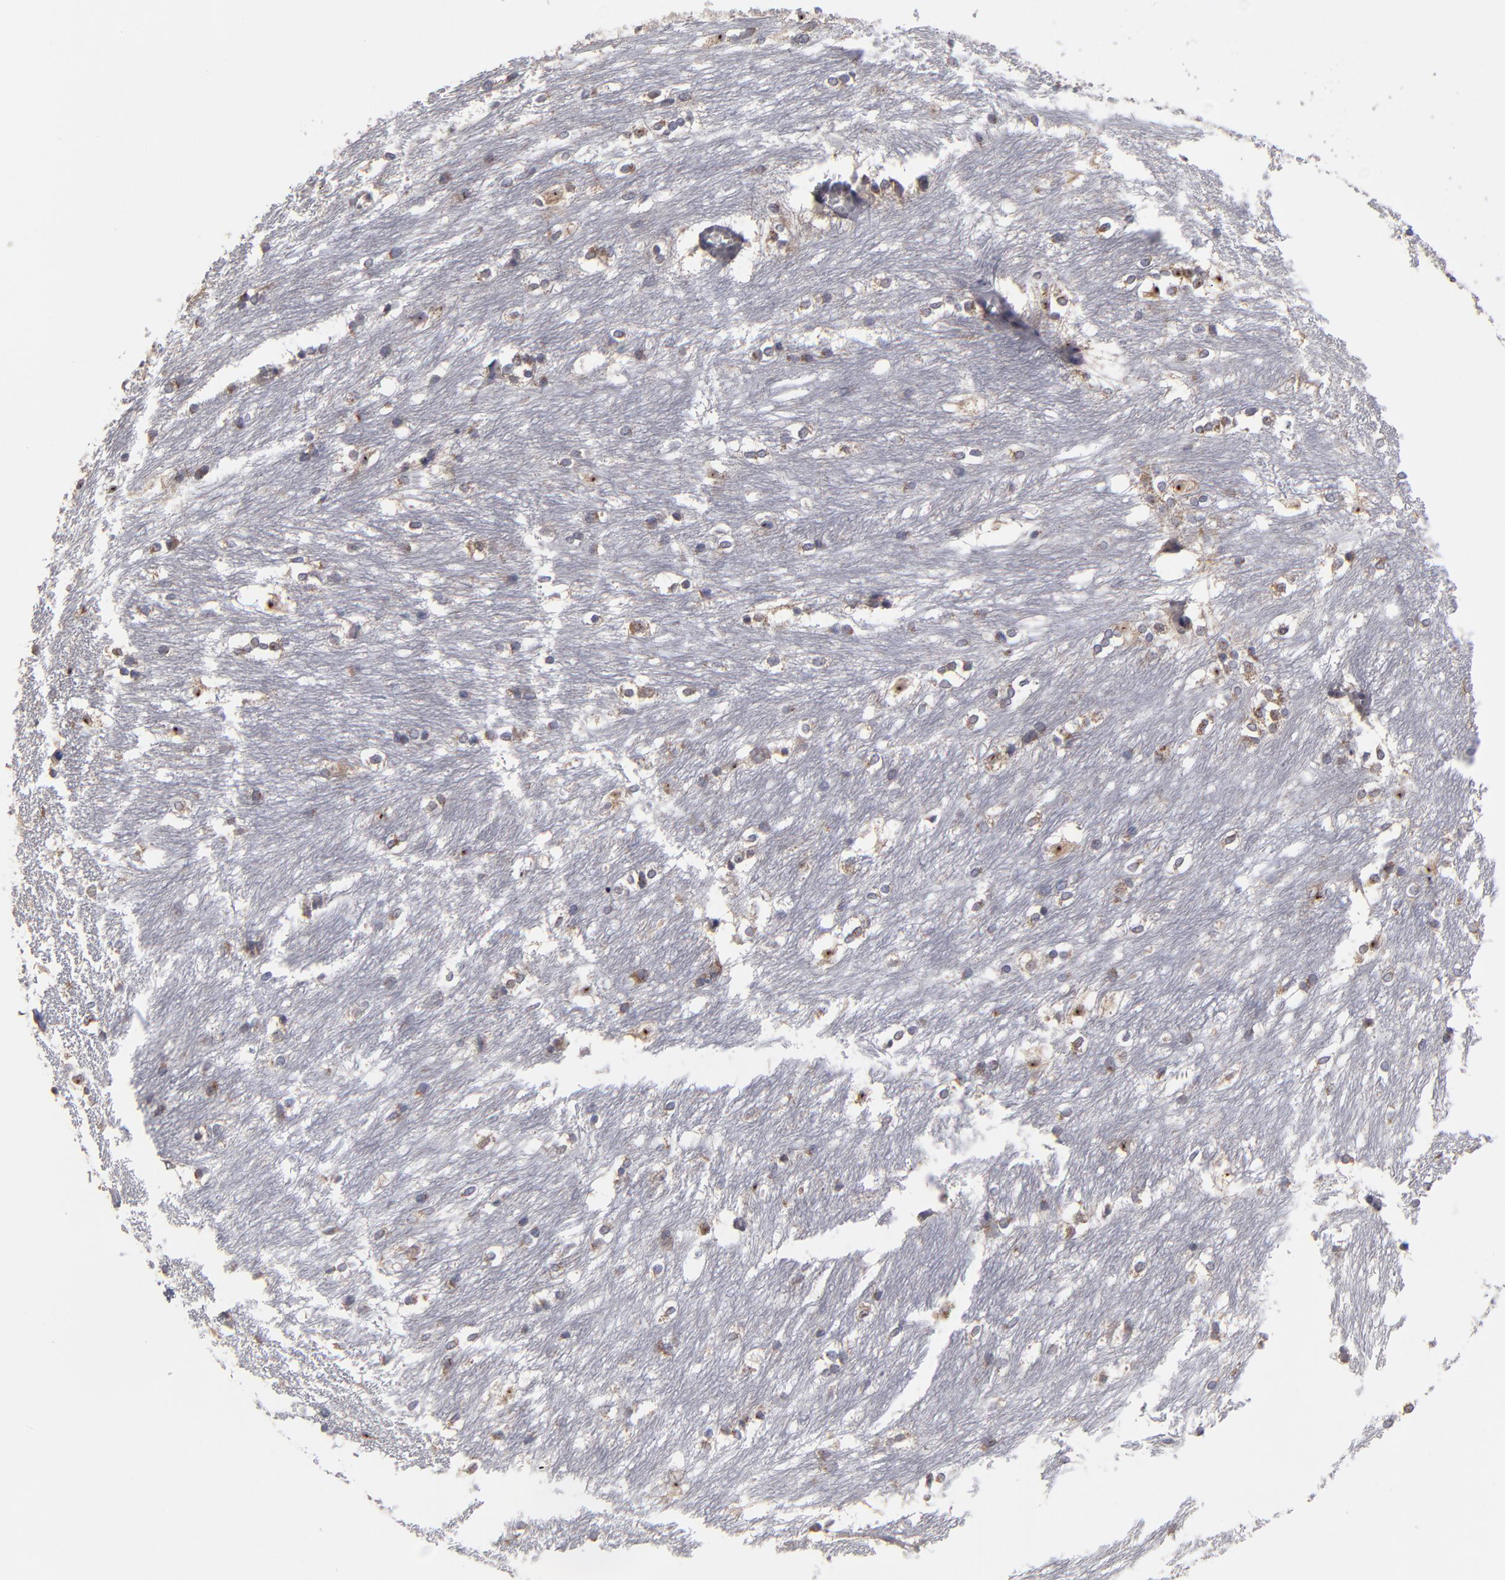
{"staining": {"intensity": "negative", "quantity": "none", "location": "none"}, "tissue": "caudate", "cell_type": "Glial cells", "image_type": "normal", "snomed": [{"axis": "morphology", "description": "Normal tissue, NOS"}, {"axis": "topography", "description": "Lateral ventricle wall"}], "caption": "DAB immunohistochemical staining of unremarkable human caudate shows no significant staining in glial cells. (Immunohistochemistry (ihc), brightfield microscopy, high magnification).", "gene": "EXD2", "patient": {"sex": "female", "age": 19}}